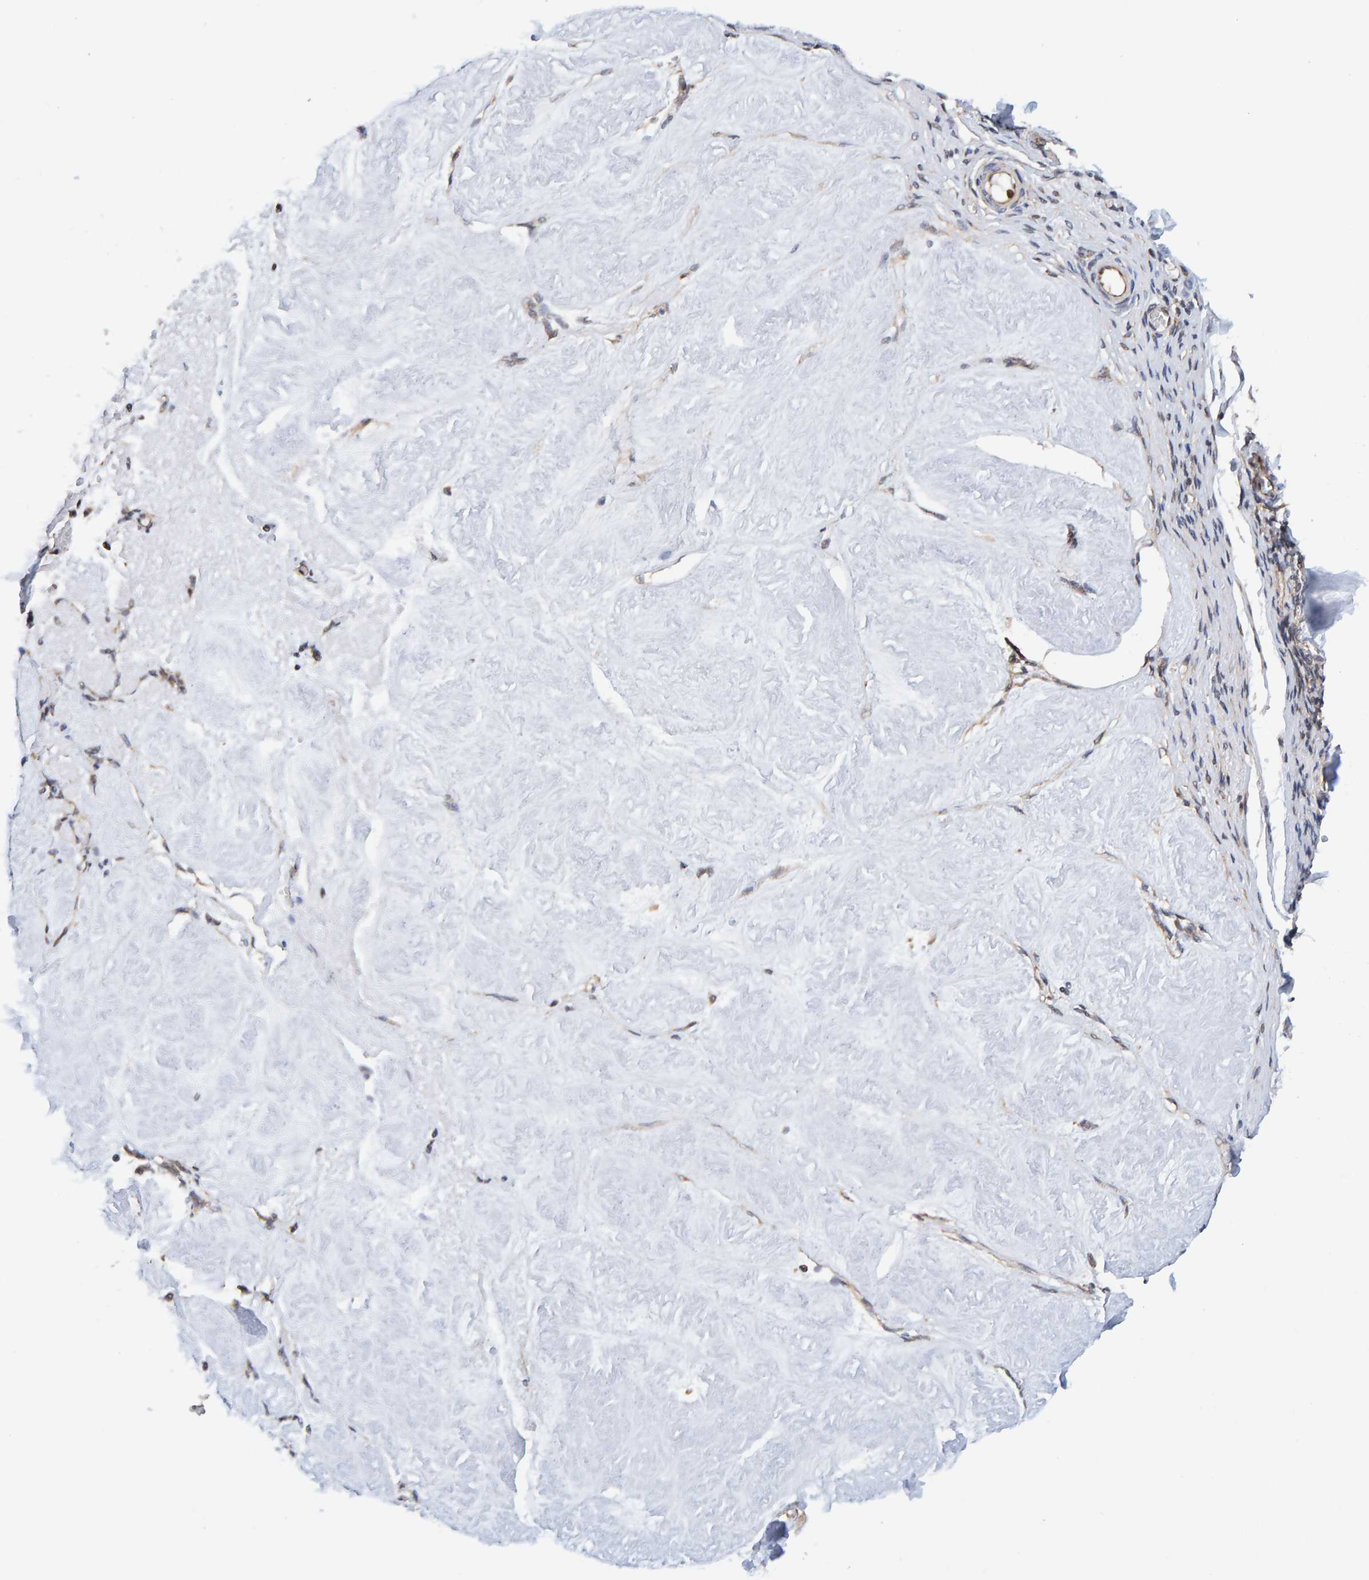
{"staining": {"intensity": "moderate", "quantity": ">75%", "location": "cytoplasmic/membranous"}, "tissue": "adipose tissue", "cell_type": "Adipocytes", "image_type": "normal", "snomed": [{"axis": "morphology", "description": "Normal tissue, NOS"}, {"axis": "topography", "description": "Vascular tissue"}, {"axis": "topography", "description": "Fallopian tube"}, {"axis": "topography", "description": "Ovary"}], "caption": "Adipose tissue stained for a protein shows moderate cytoplasmic/membranous positivity in adipocytes.", "gene": "SCRN2", "patient": {"sex": "female", "age": 67}}